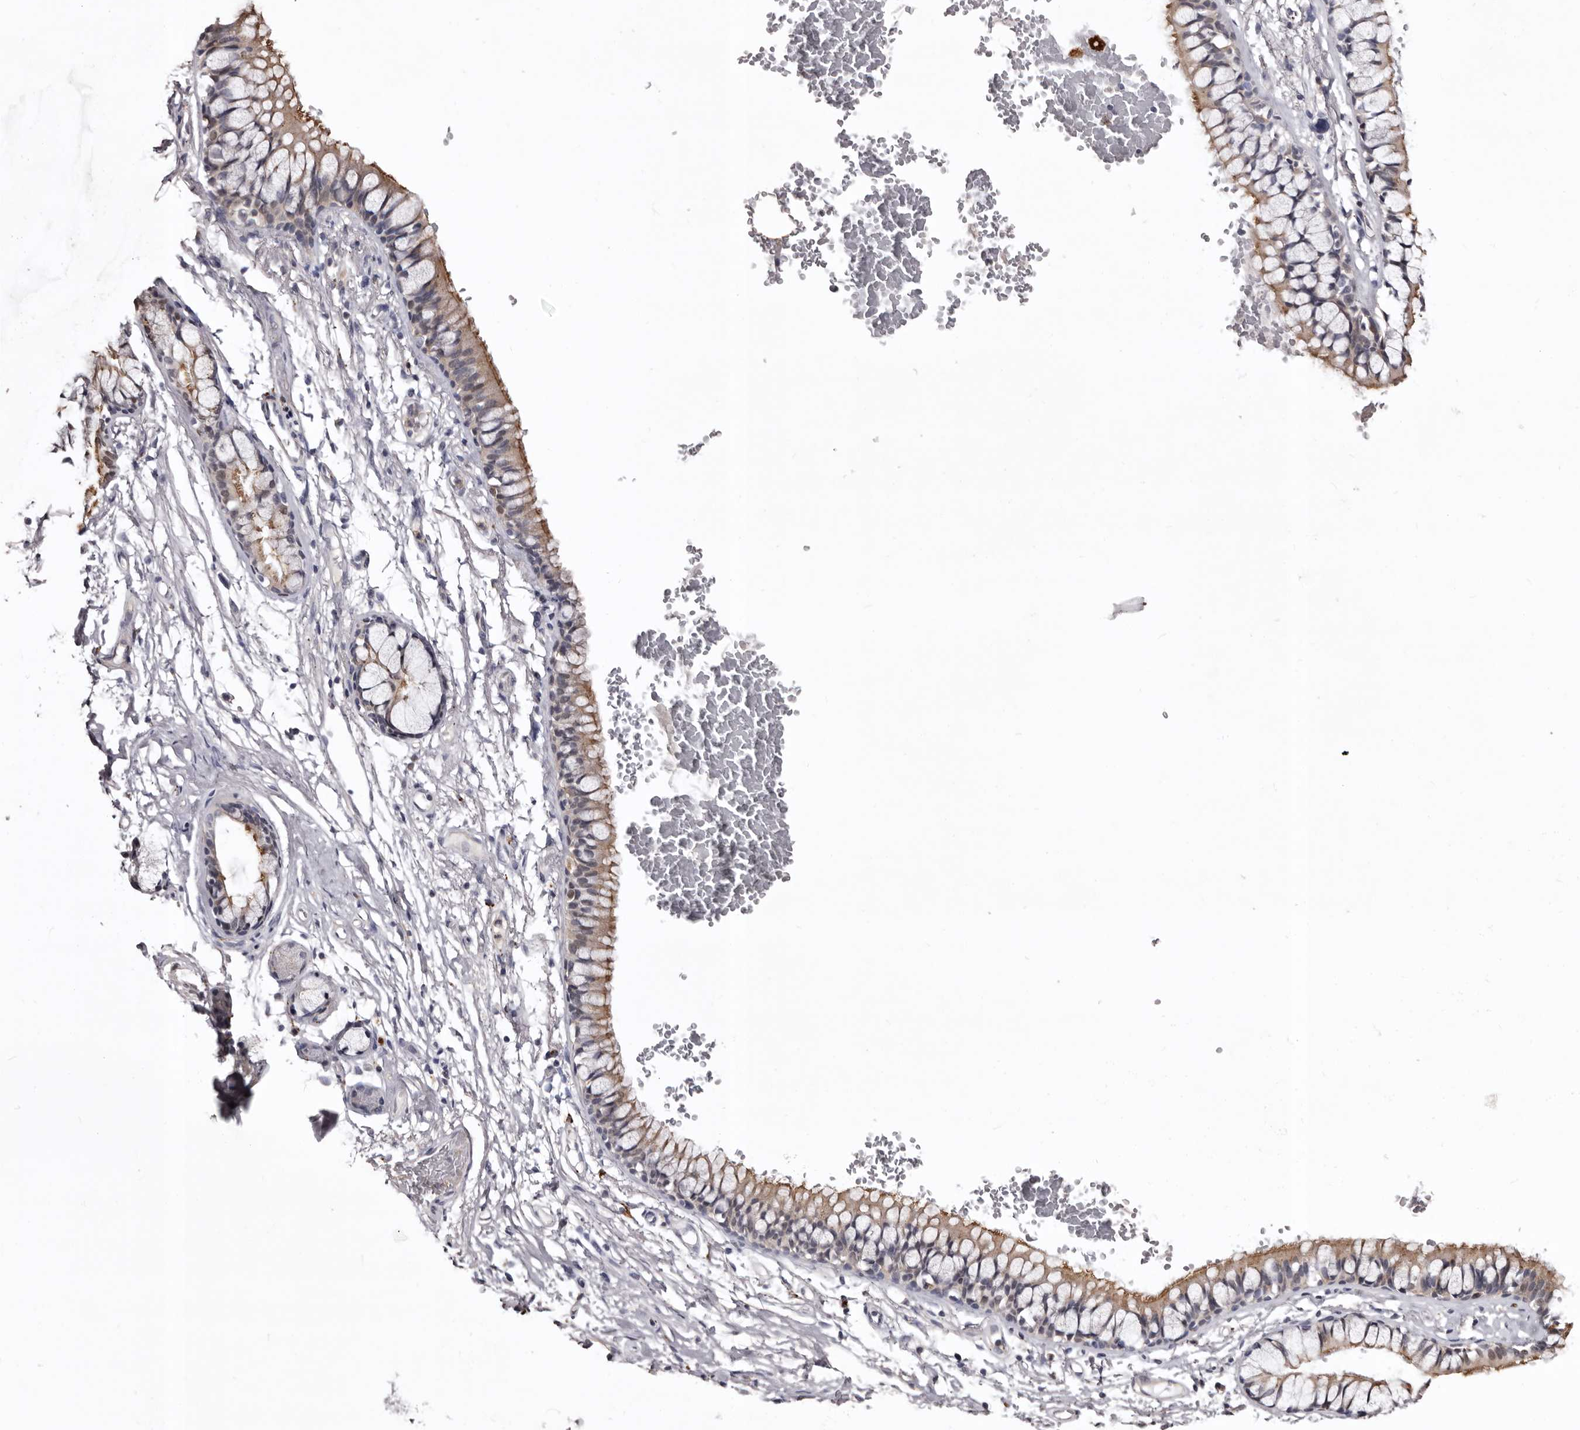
{"staining": {"intensity": "negative", "quantity": "none", "location": "none"}, "tissue": "adipose tissue", "cell_type": "Adipocytes", "image_type": "normal", "snomed": [{"axis": "morphology", "description": "Normal tissue, NOS"}, {"axis": "topography", "description": "Cartilage tissue"}, {"axis": "topography", "description": "Bronchus"}], "caption": "Immunohistochemistry histopathology image of normal adipose tissue: human adipose tissue stained with DAB (3,3'-diaminobenzidine) demonstrates no significant protein staining in adipocytes.", "gene": "SLC10A4", "patient": {"sex": "female", "age": 73}}